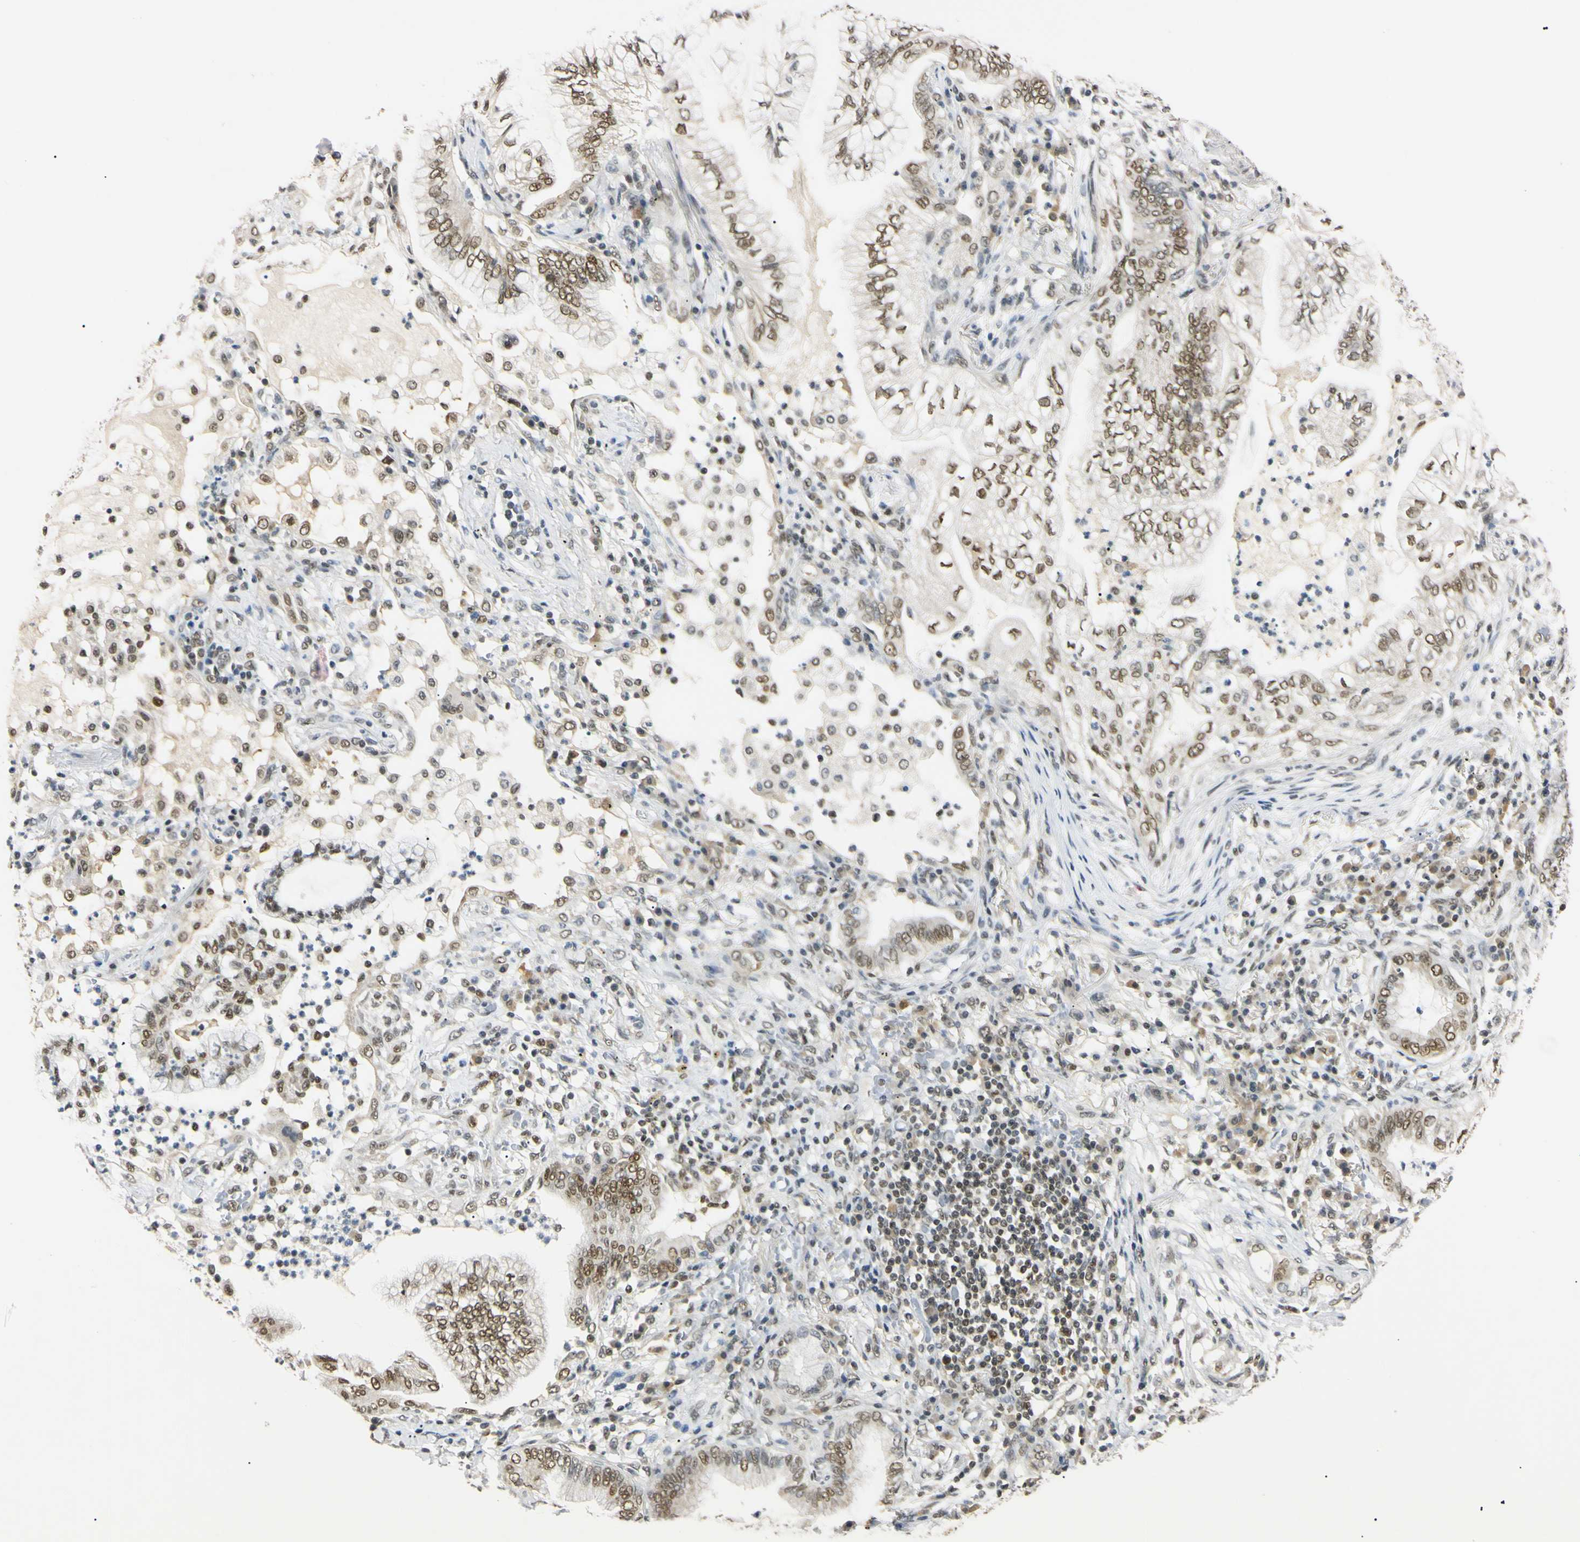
{"staining": {"intensity": "moderate", "quantity": ">75%", "location": "nuclear"}, "tissue": "lung cancer", "cell_type": "Tumor cells", "image_type": "cancer", "snomed": [{"axis": "morphology", "description": "Normal tissue, NOS"}, {"axis": "morphology", "description": "Adenocarcinoma, NOS"}, {"axis": "topography", "description": "Bronchus"}, {"axis": "topography", "description": "Lung"}], "caption": "Tumor cells show medium levels of moderate nuclear staining in about >75% of cells in human lung cancer (adenocarcinoma).", "gene": "SMARCA5", "patient": {"sex": "female", "age": 70}}